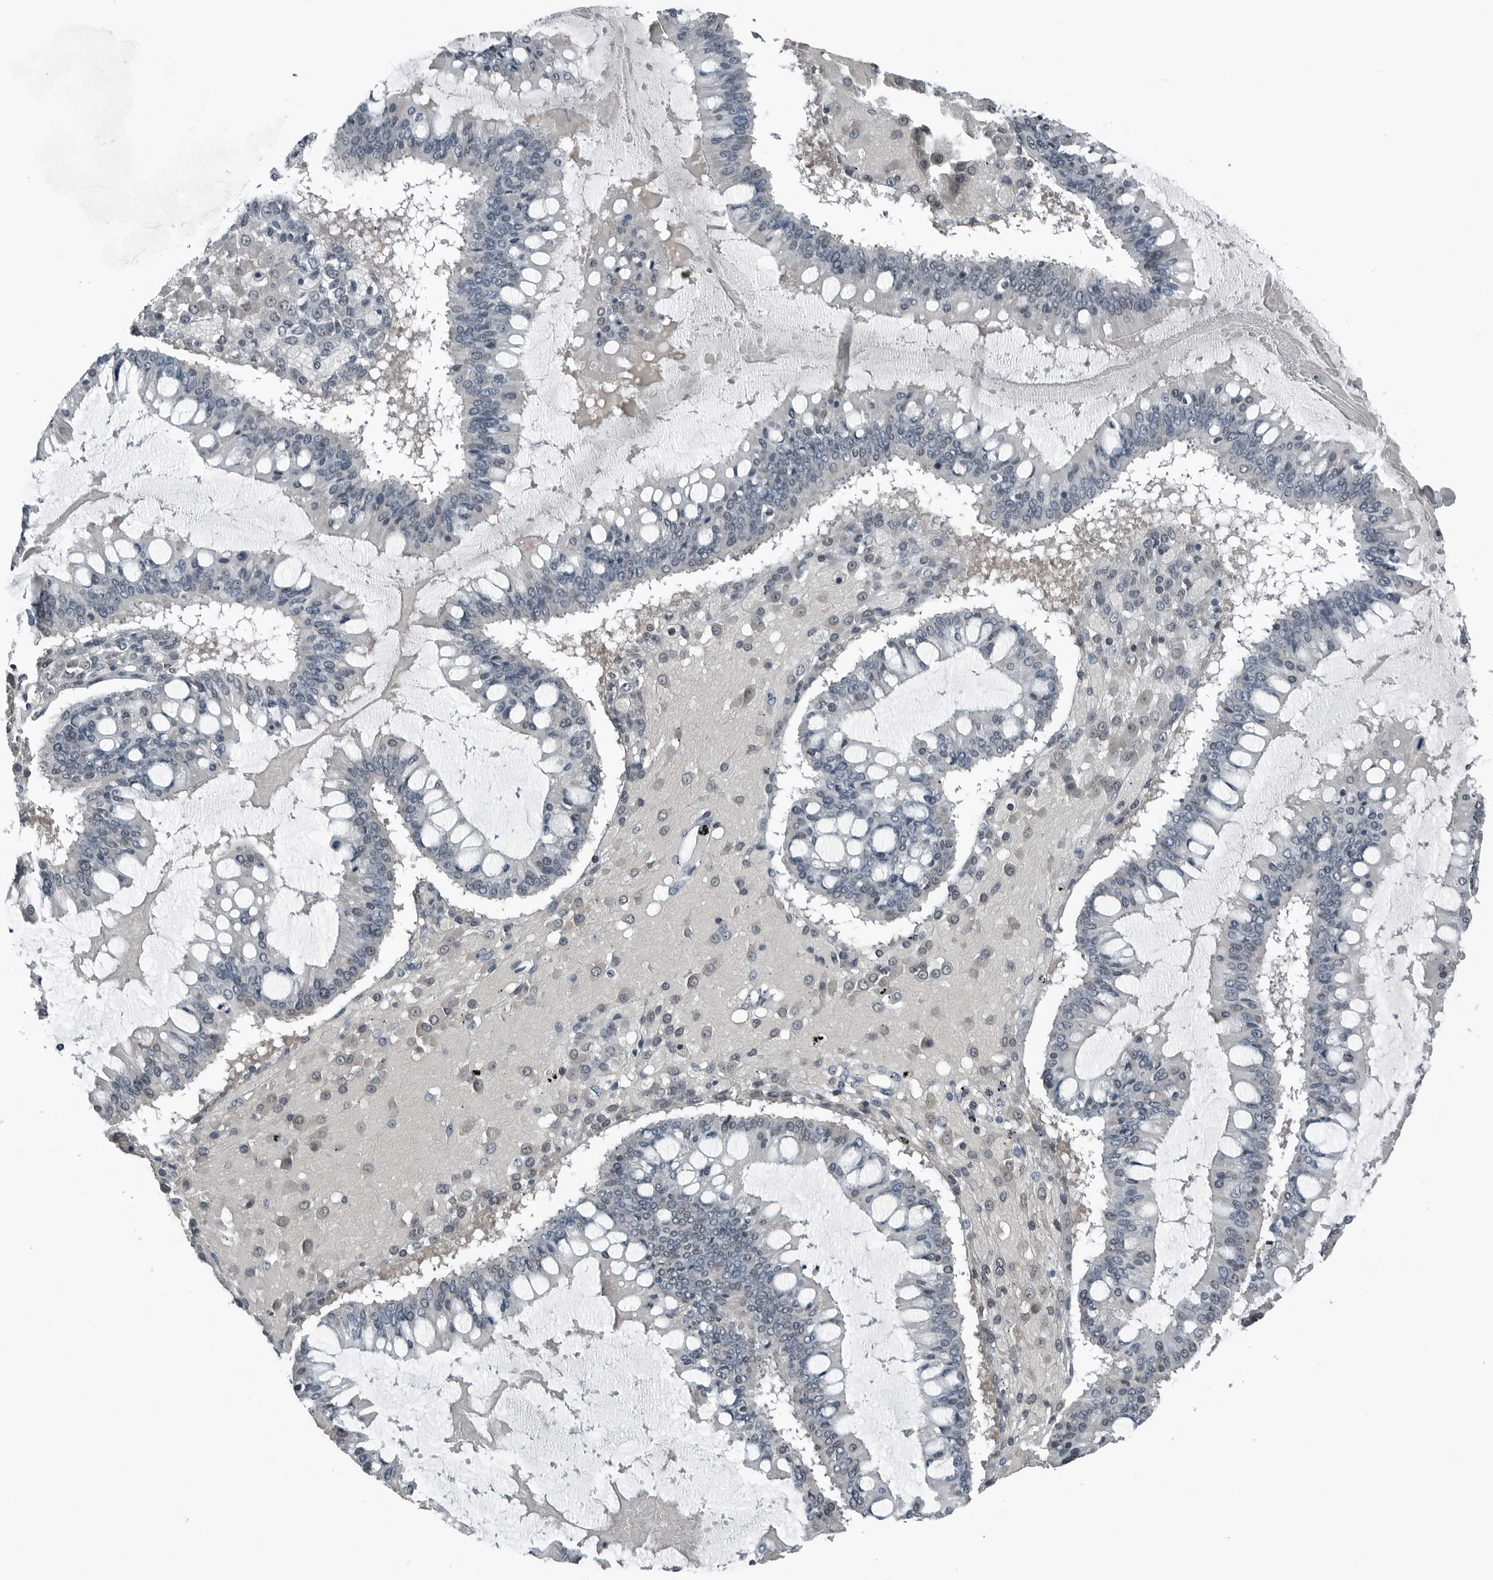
{"staining": {"intensity": "negative", "quantity": "none", "location": "none"}, "tissue": "ovarian cancer", "cell_type": "Tumor cells", "image_type": "cancer", "snomed": [{"axis": "morphology", "description": "Cystadenocarcinoma, mucinous, NOS"}, {"axis": "topography", "description": "Ovary"}], "caption": "A histopathology image of ovarian mucinous cystadenocarcinoma stained for a protein demonstrates no brown staining in tumor cells.", "gene": "SPINK1", "patient": {"sex": "female", "age": 73}}